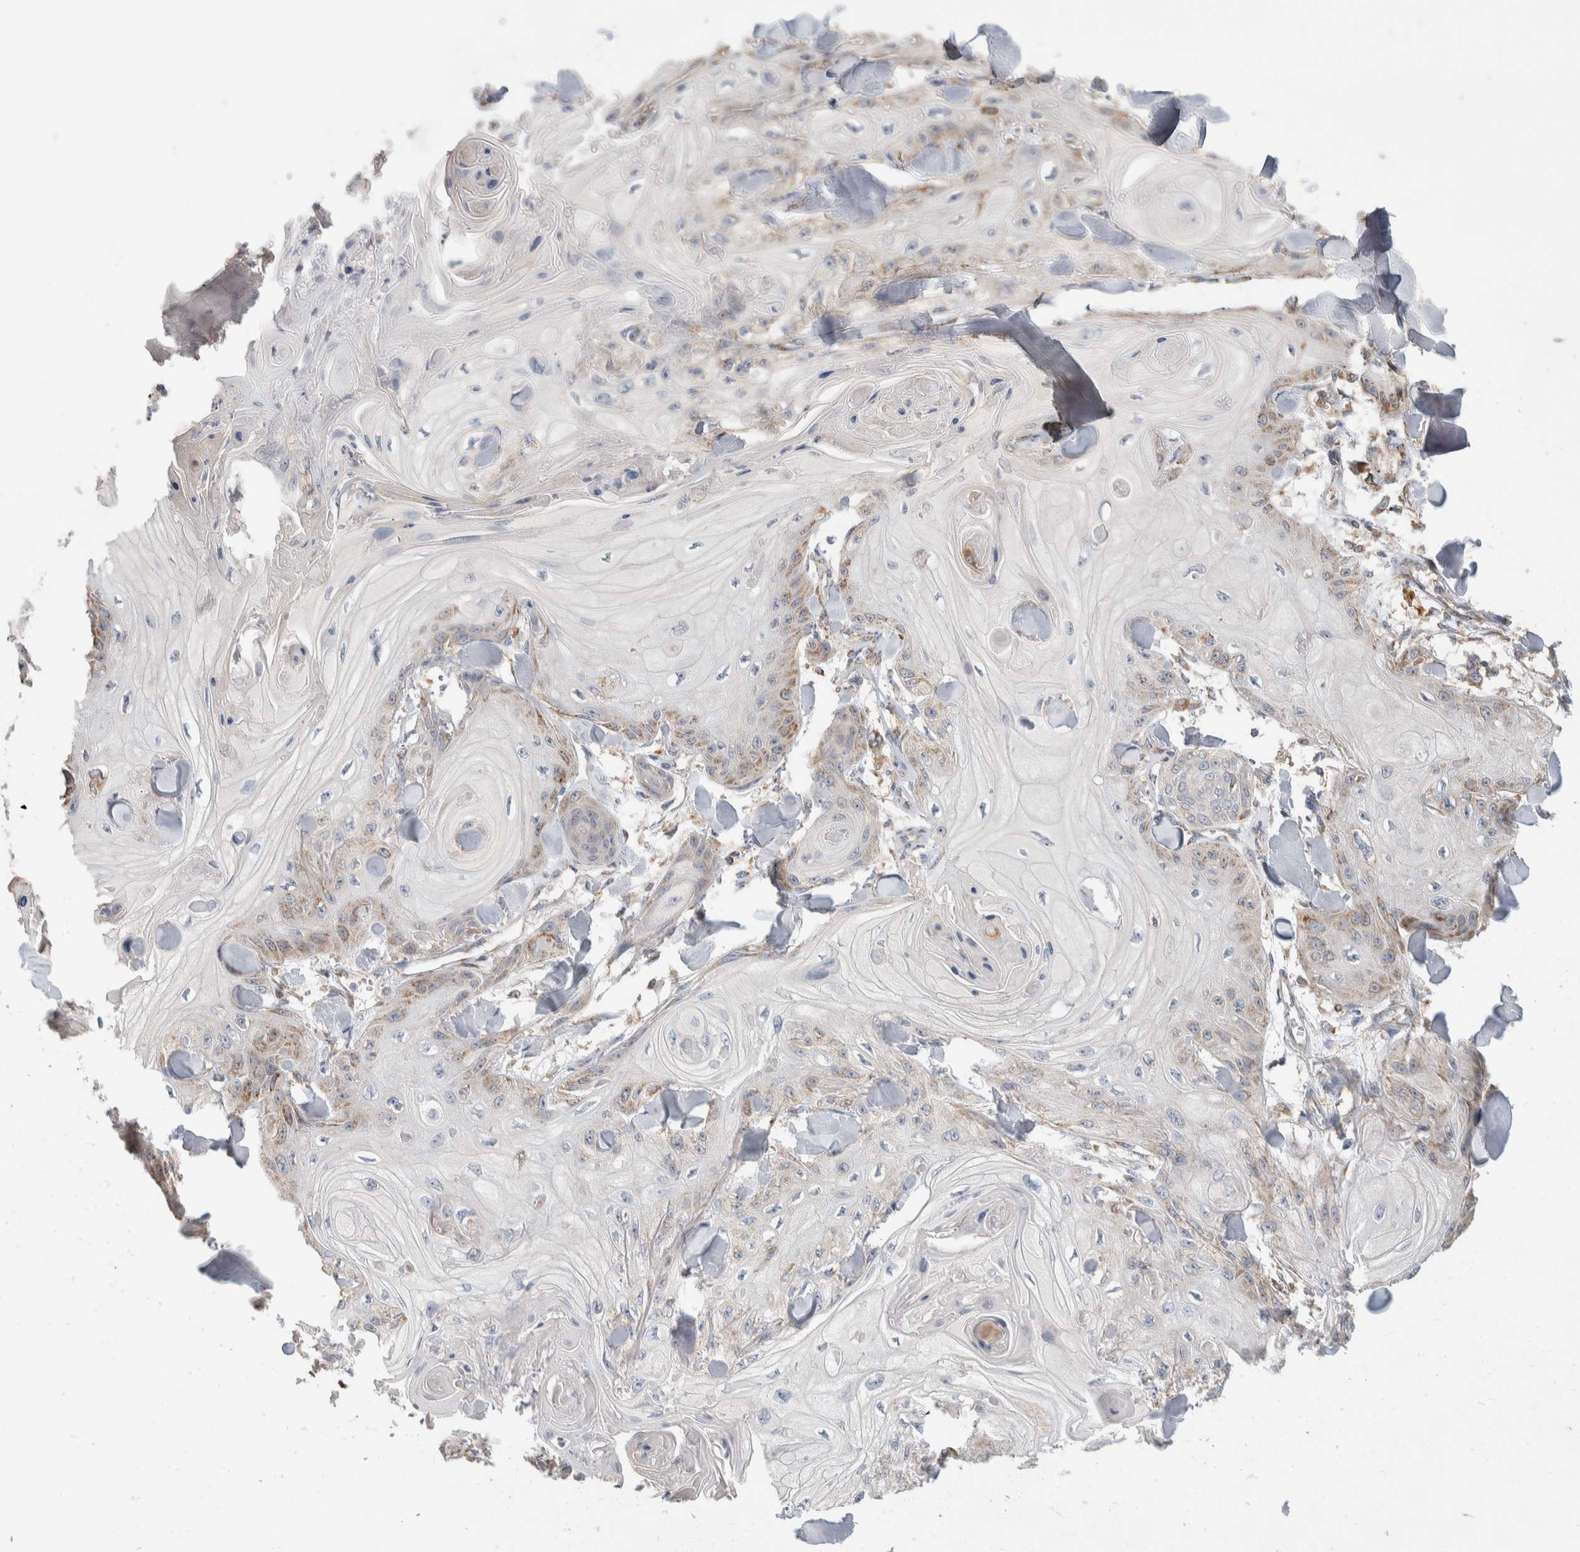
{"staining": {"intensity": "moderate", "quantity": "<25%", "location": "cytoplasmic/membranous"}, "tissue": "skin cancer", "cell_type": "Tumor cells", "image_type": "cancer", "snomed": [{"axis": "morphology", "description": "Squamous cell carcinoma, NOS"}, {"axis": "topography", "description": "Skin"}], "caption": "Immunohistochemical staining of human skin cancer (squamous cell carcinoma) shows low levels of moderate cytoplasmic/membranous expression in approximately <25% of tumor cells.", "gene": "DEPTOR", "patient": {"sex": "male", "age": 74}}